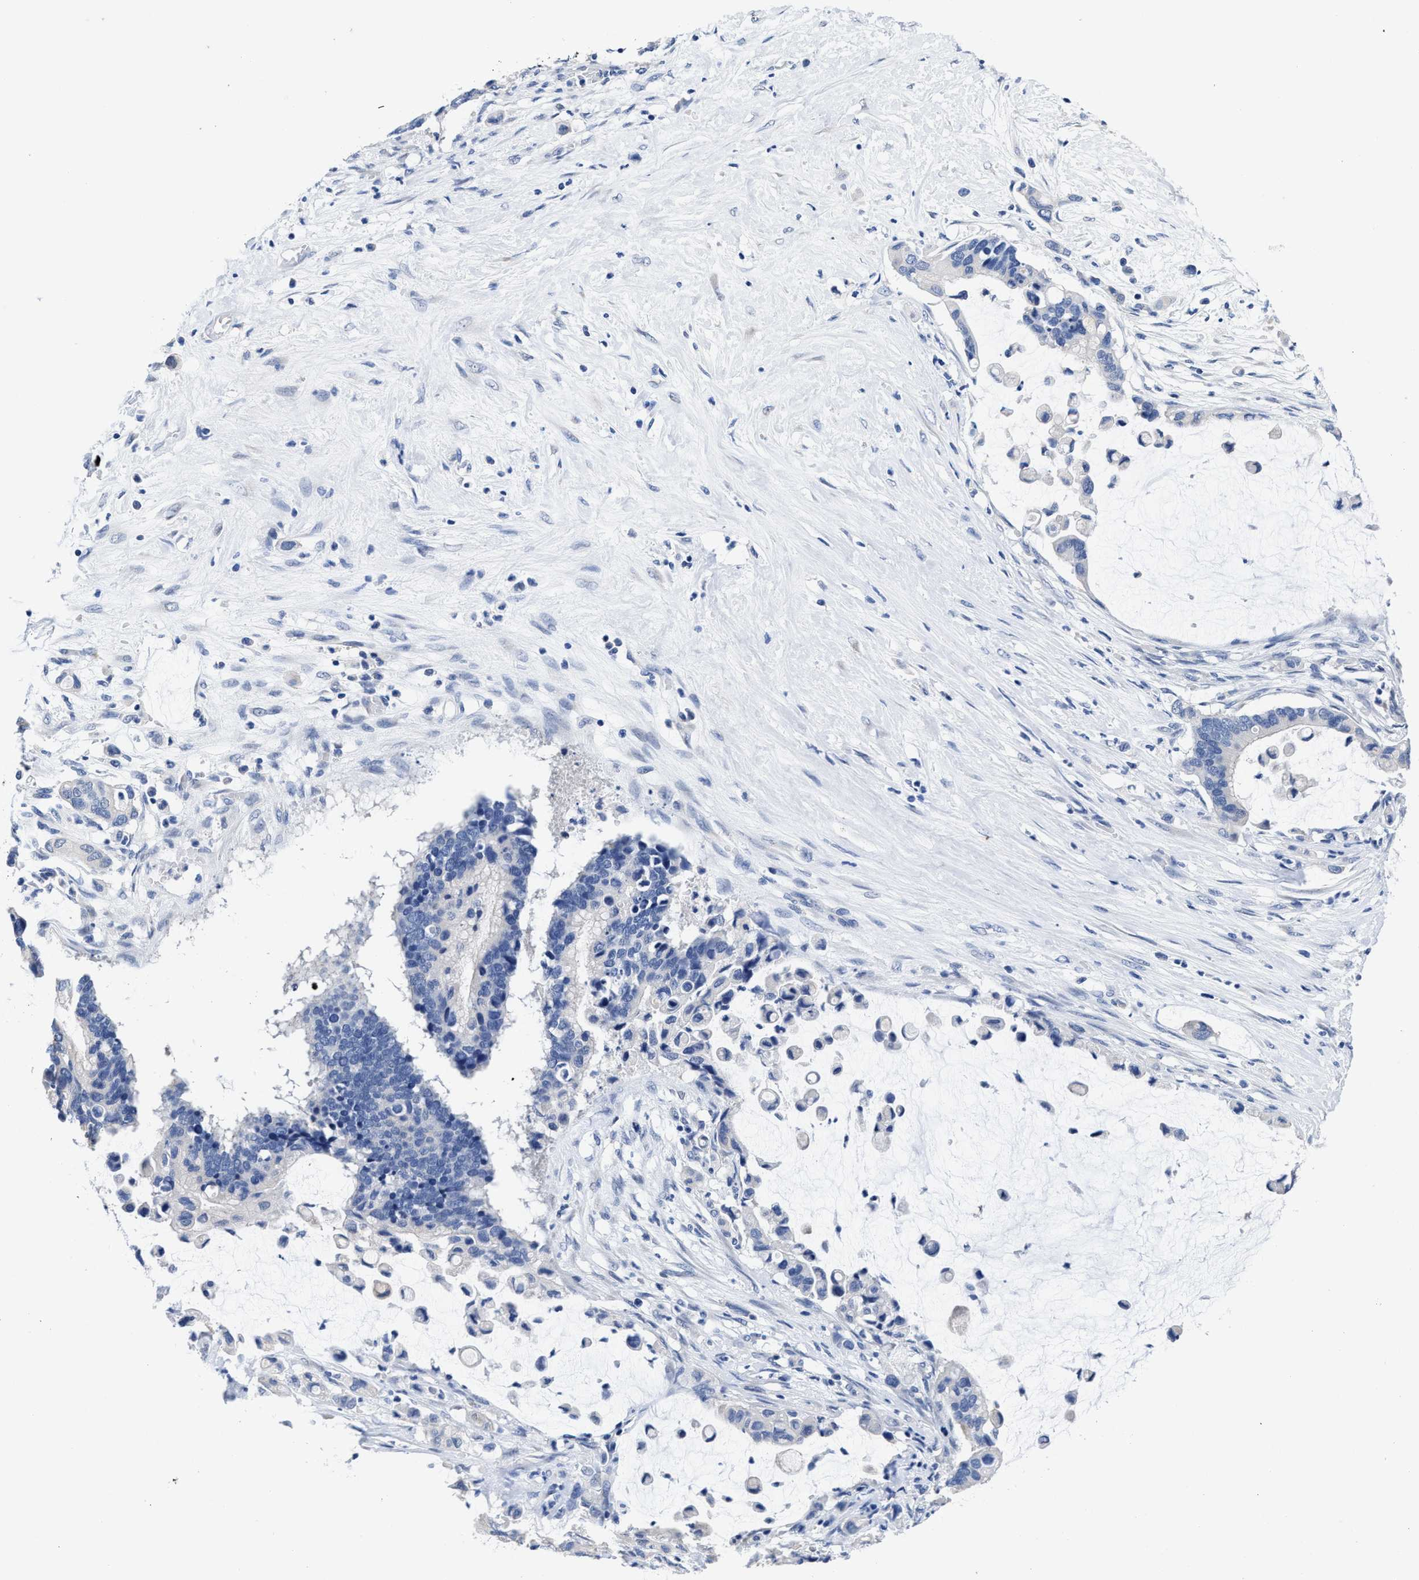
{"staining": {"intensity": "negative", "quantity": "none", "location": "none"}, "tissue": "pancreatic cancer", "cell_type": "Tumor cells", "image_type": "cancer", "snomed": [{"axis": "morphology", "description": "Adenocarcinoma, NOS"}, {"axis": "topography", "description": "Pancreas"}], "caption": "An image of human pancreatic cancer (adenocarcinoma) is negative for staining in tumor cells. Nuclei are stained in blue.", "gene": "HOOK1", "patient": {"sex": "male", "age": 41}}